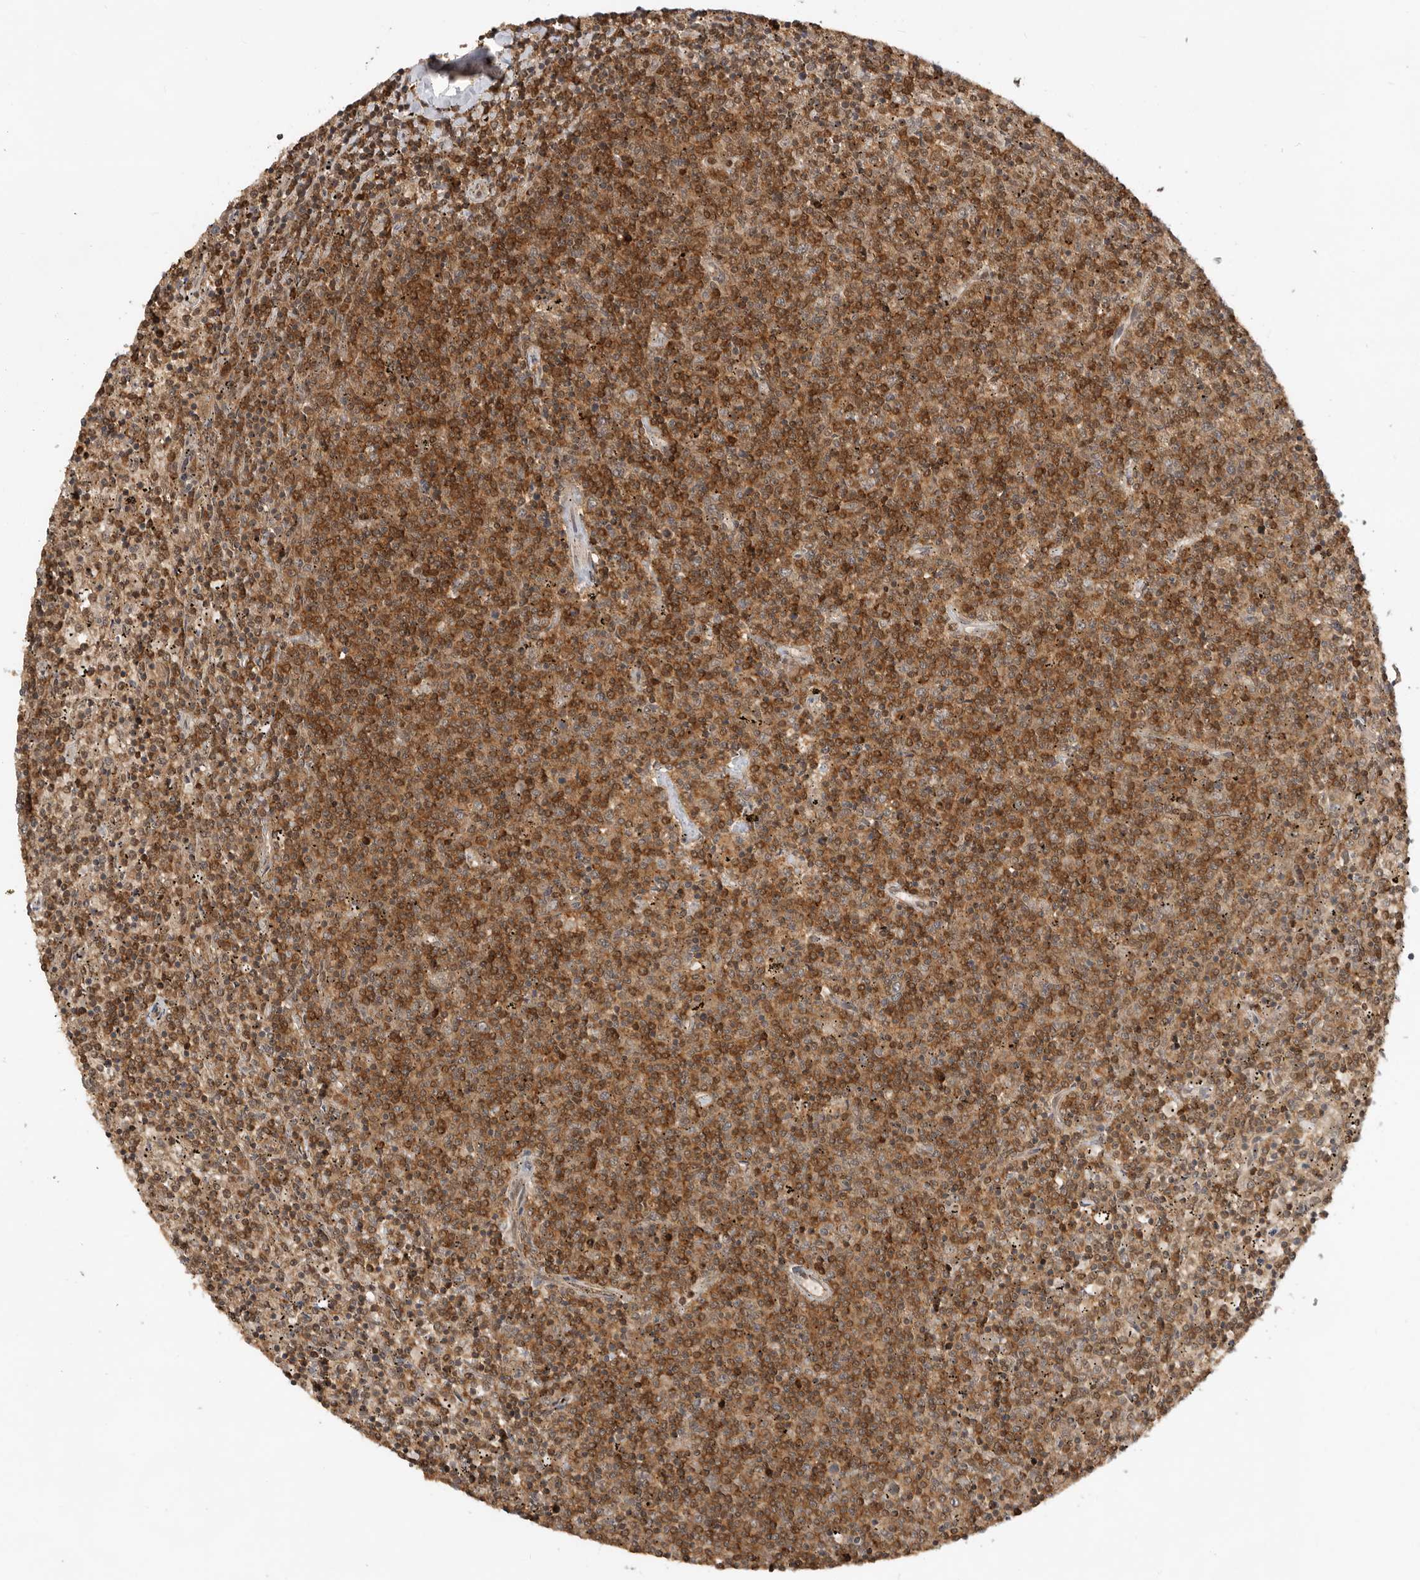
{"staining": {"intensity": "moderate", "quantity": ">75%", "location": "cytoplasmic/membranous,nuclear"}, "tissue": "lymphoma", "cell_type": "Tumor cells", "image_type": "cancer", "snomed": [{"axis": "morphology", "description": "Malignant lymphoma, non-Hodgkin's type, Low grade"}, {"axis": "topography", "description": "Spleen"}], "caption": "A brown stain shows moderate cytoplasmic/membranous and nuclear expression of a protein in human lymphoma tumor cells.", "gene": "ADPRS", "patient": {"sex": "female", "age": 50}}